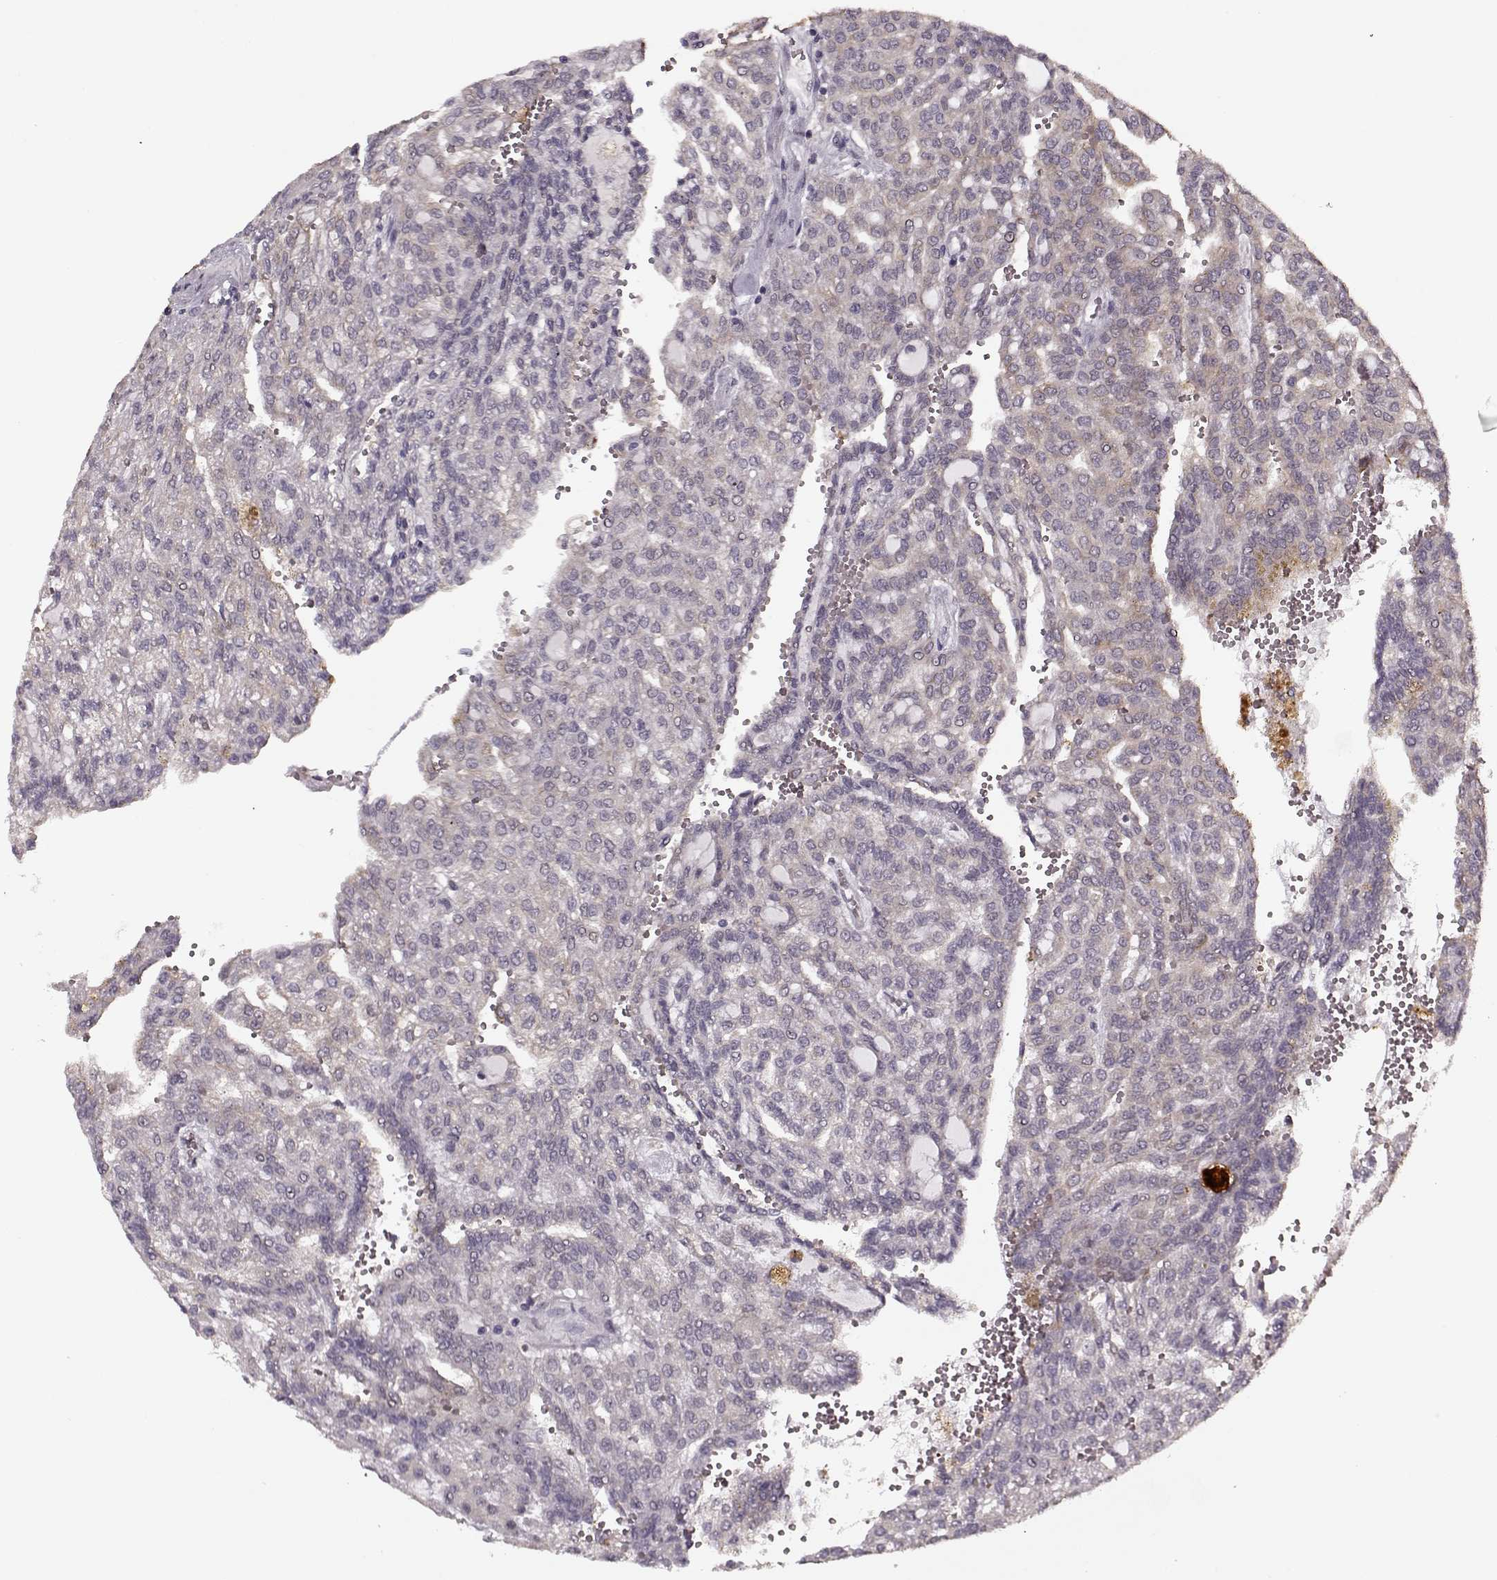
{"staining": {"intensity": "negative", "quantity": "none", "location": "none"}, "tissue": "renal cancer", "cell_type": "Tumor cells", "image_type": "cancer", "snomed": [{"axis": "morphology", "description": "Adenocarcinoma, NOS"}, {"axis": "topography", "description": "Kidney"}], "caption": "Renal cancer stained for a protein using immunohistochemistry (IHC) exhibits no staining tumor cells.", "gene": "DENND4B", "patient": {"sex": "male", "age": 63}}